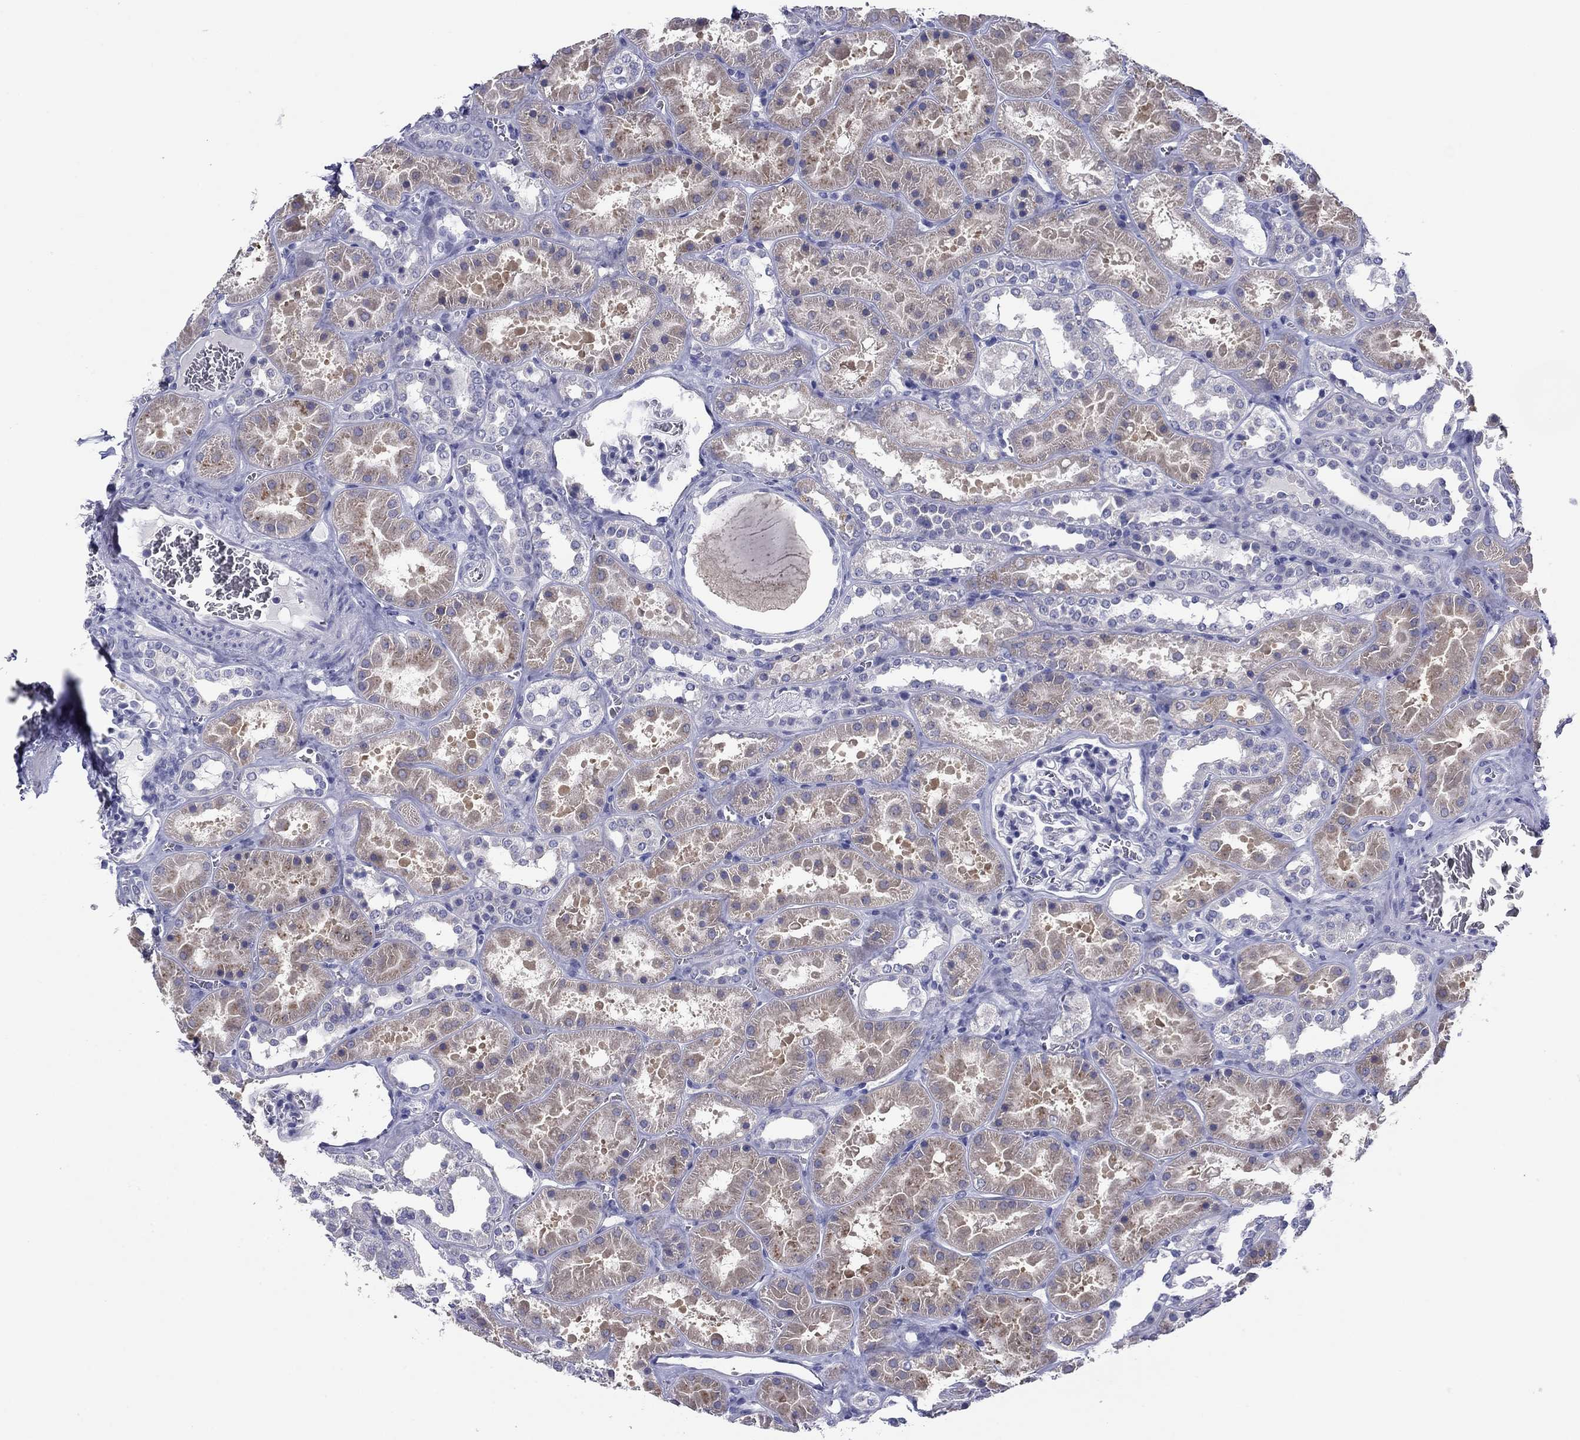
{"staining": {"intensity": "negative", "quantity": "none", "location": "none"}, "tissue": "kidney", "cell_type": "Cells in glomeruli", "image_type": "normal", "snomed": [{"axis": "morphology", "description": "Normal tissue, NOS"}, {"axis": "topography", "description": "Kidney"}], "caption": "Protein analysis of unremarkable kidney shows no significant staining in cells in glomeruli. (Stains: DAB (3,3'-diaminobenzidine) immunohistochemistry with hematoxylin counter stain, Microscopy: brightfield microscopy at high magnification).", "gene": "TCFL5", "patient": {"sex": "female", "age": 41}}